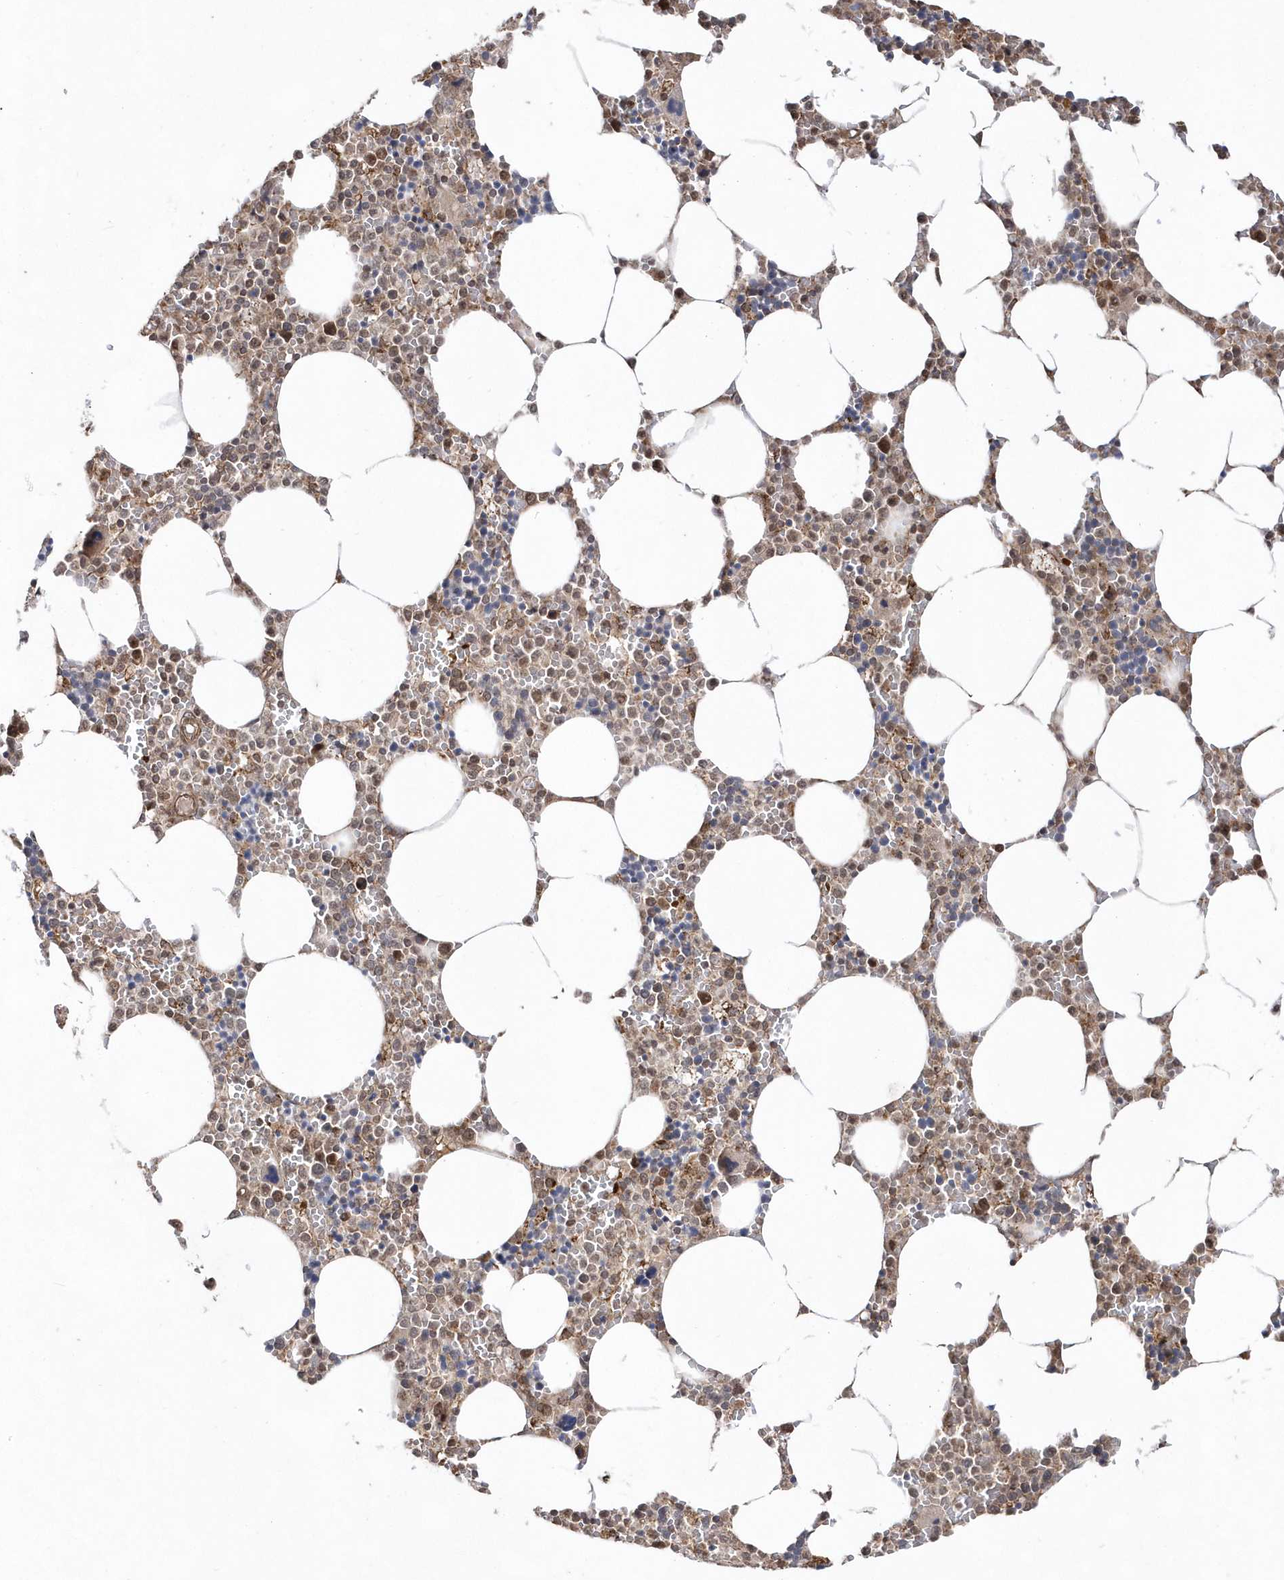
{"staining": {"intensity": "moderate", "quantity": "25%-75%", "location": "cytoplasmic/membranous,nuclear"}, "tissue": "bone marrow", "cell_type": "Hematopoietic cells", "image_type": "normal", "snomed": [{"axis": "morphology", "description": "Normal tissue, NOS"}, {"axis": "topography", "description": "Bone marrow"}], "caption": "Moderate cytoplasmic/membranous,nuclear protein positivity is present in about 25%-75% of hematopoietic cells in bone marrow. (DAB (3,3'-diaminobenzidine) = brown stain, brightfield microscopy at high magnification).", "gene": "DALRD3", "patient": {"sex": "male", "age": 70}}